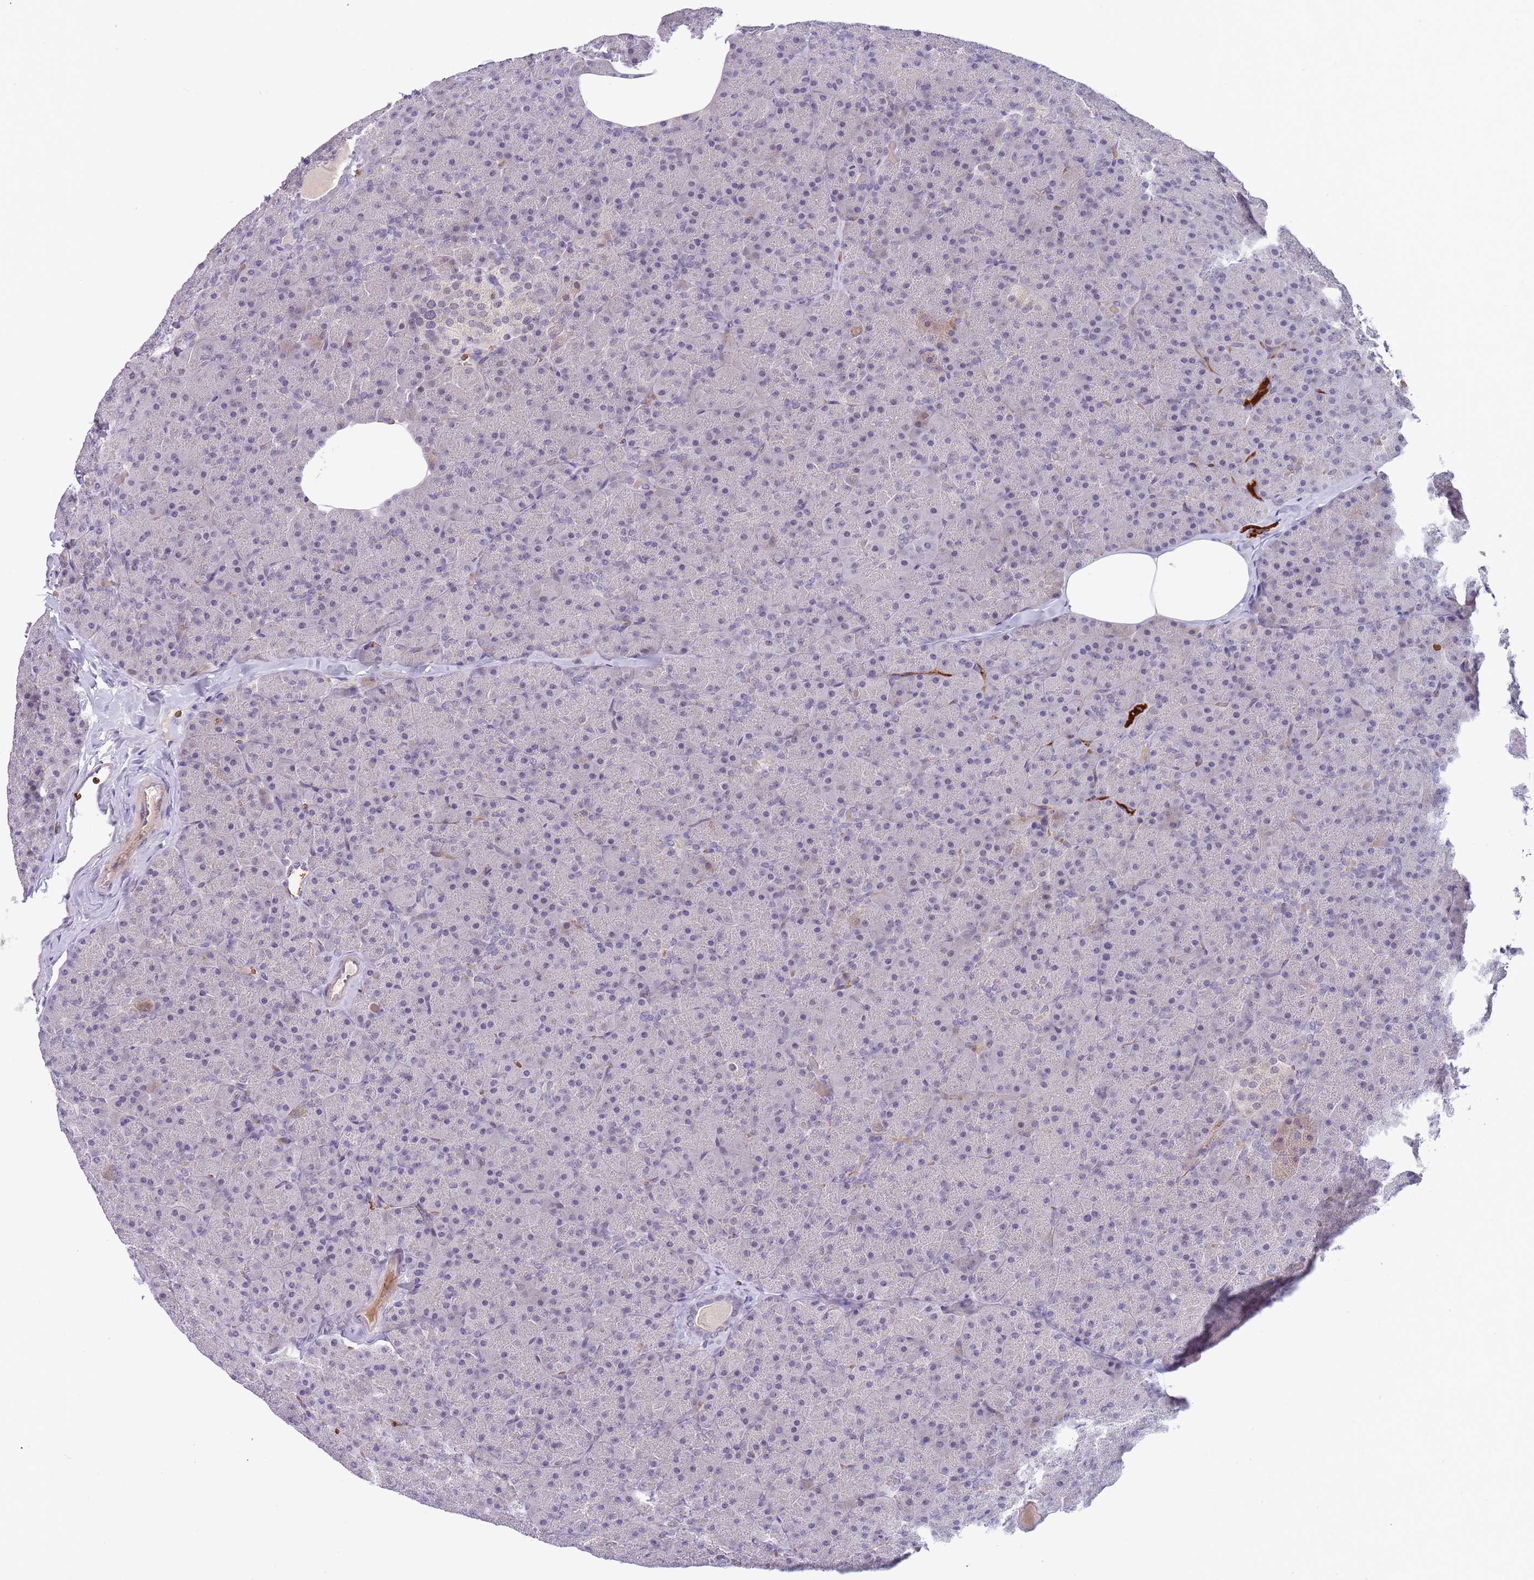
{"staining": {"intensity": "strong", "quantity": "<25%", "location": "cytoplasmic/membranous"}, "tissue": "pancreas", "cell_type": "Exocrine glandular cells", "image_type": "normal", "snomed": [{"axis": "morphology", "description": "Normal tissue, NOS"}, {"axis": "topography", "description": "Pancreas"}], "caption": "Strong cytoplasmic/membranous expression is present in approximately <25% of exocrine glandular cells in unremarkable pancreas.", "gene": "LYPD6B", "patient": {"sex": "male", "age": 36}}